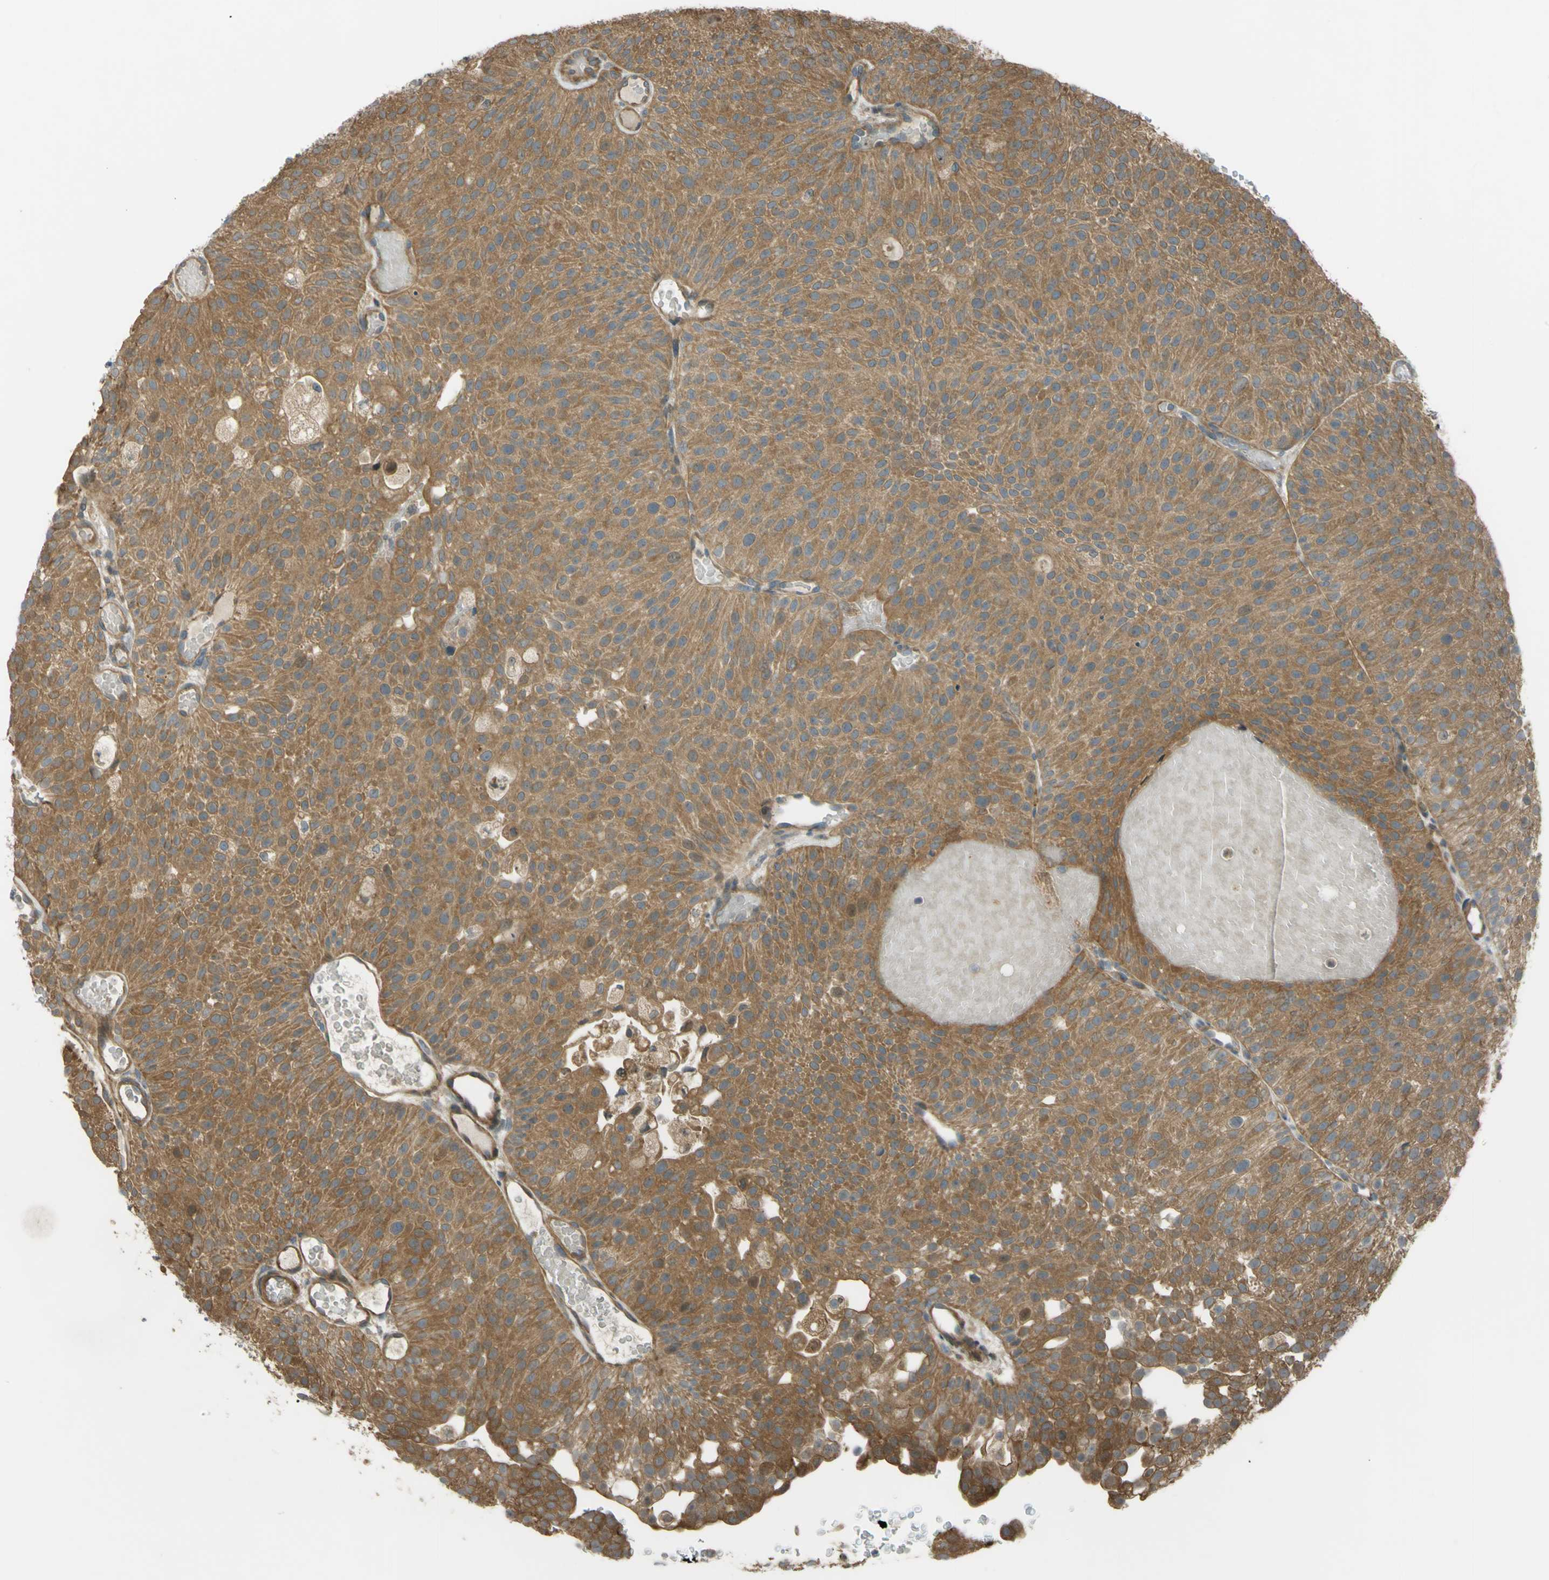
{"staining": {"intensity": "moderate", "quantity": ">75%", "location": "cytoplasmic/membranous"}, "tissue": "urothelial cancer", "cell_type": "Tumor cells", "image_type": "cancer", "snomed": [{"axis": "morphology", "description": "Urothelial carcinoma, Low grade"}, {"axis": "topography", "description": "Urinary bladder"}], "caption": "Moderate cytoplasmic/membranous positivity for a protein is identified in about >75% of tumor cells of urothelial carcinoma (low-grade) using IHC.", "gene": "FLII", "patient": {"sex": "male", "age": 78}}